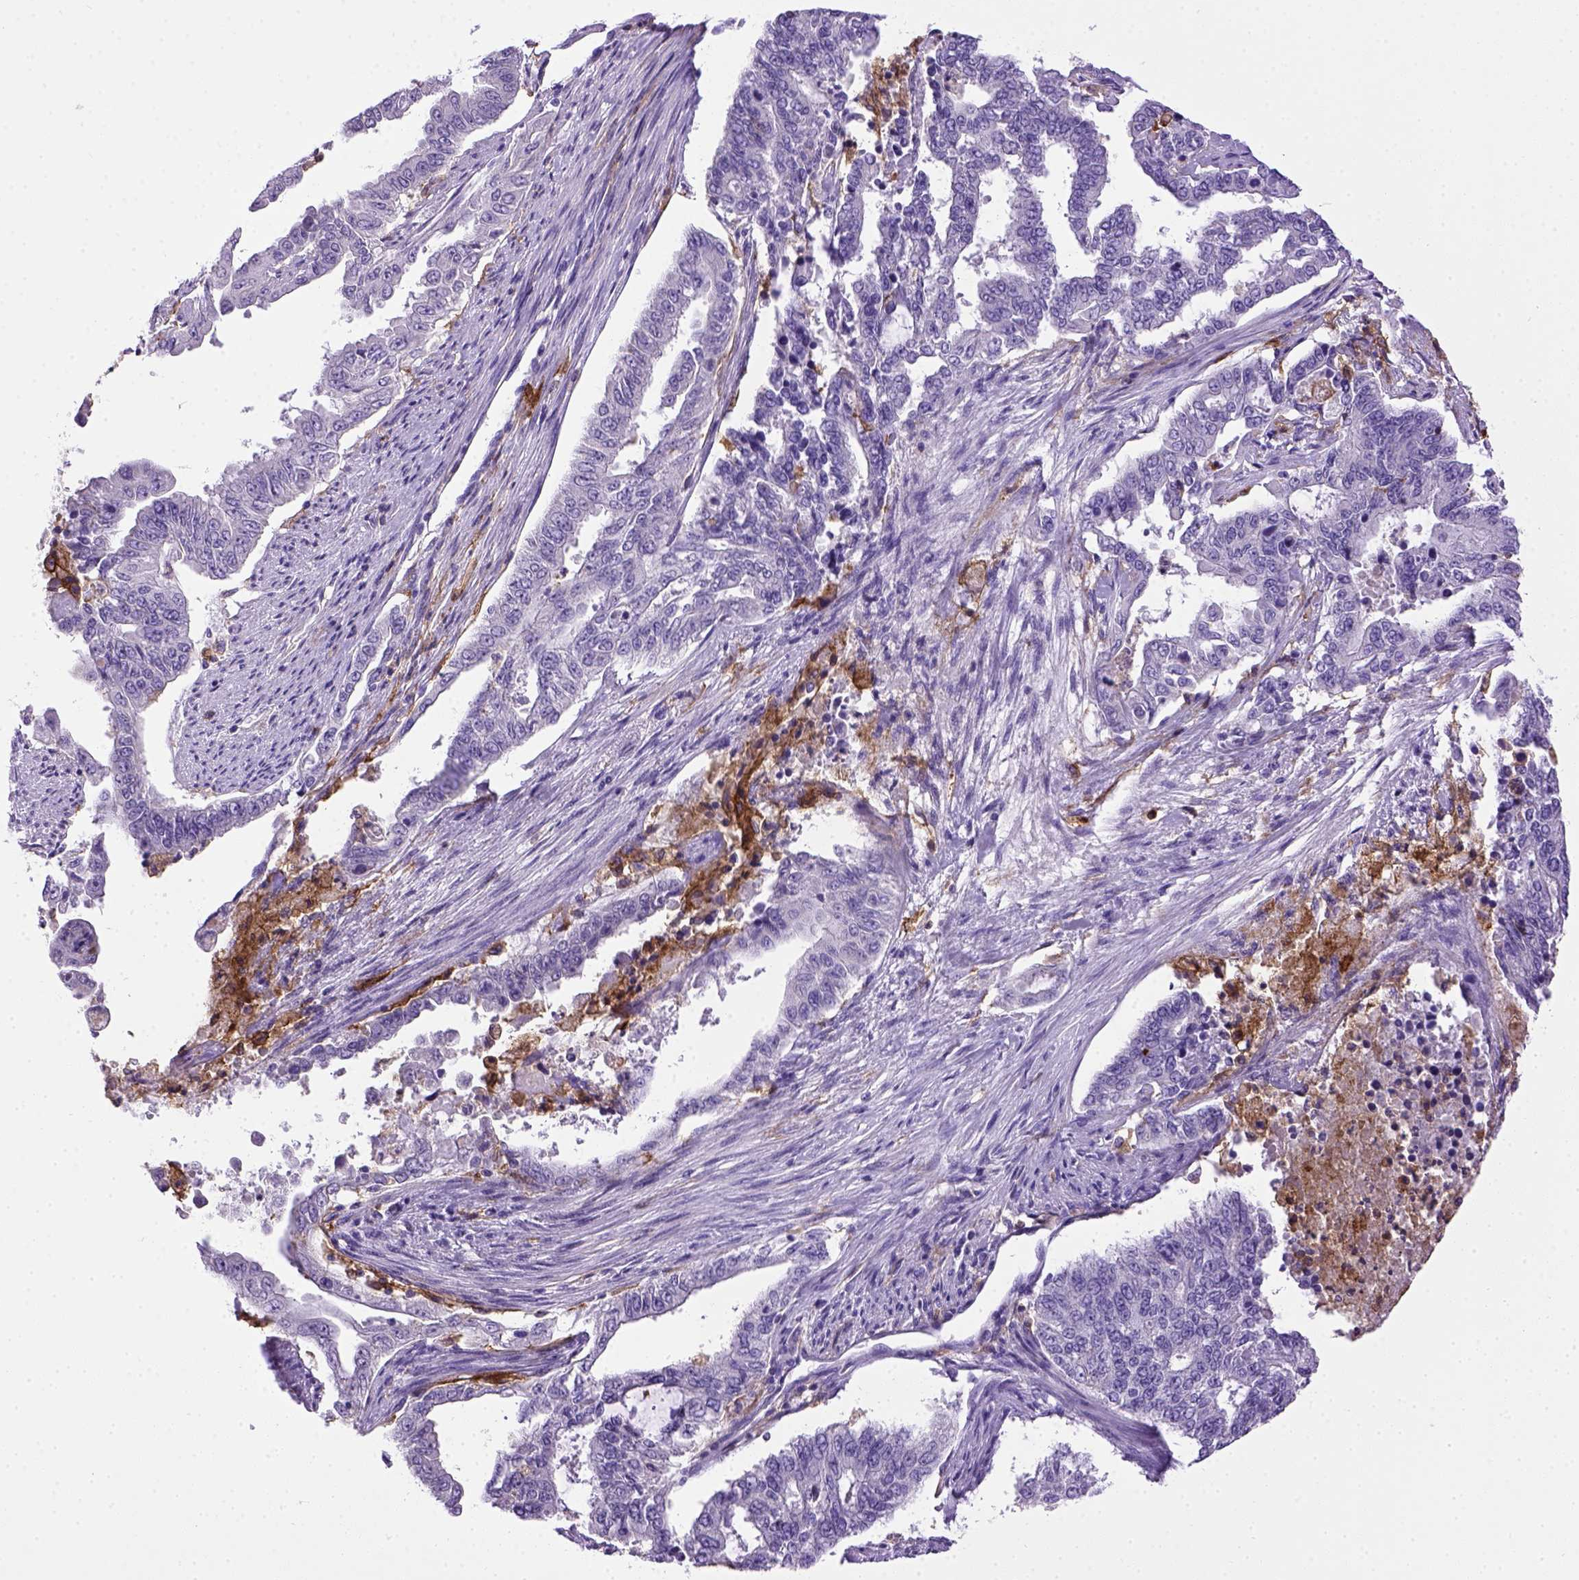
{"staining": {"intensity": "negative", "quantity": "none", "location": "none"}, "tissue": "endometrial cancer", "cell_type": "Tumor cells", "image_type": "cancer", "snomed": [{"axis": "morphology", "description": "Adenocarcinoma, NOS"}, {"axis": "topography", "description": "Uterus"}], "caption": "High power microscopy image of an immunohistochemistry (IHC) histopathology image of endometrial adenocarcinoma, revealing no significant staining in tumor cells.", "gene": "ITGAX", "patient": {"sex": "female", "age": 59}}